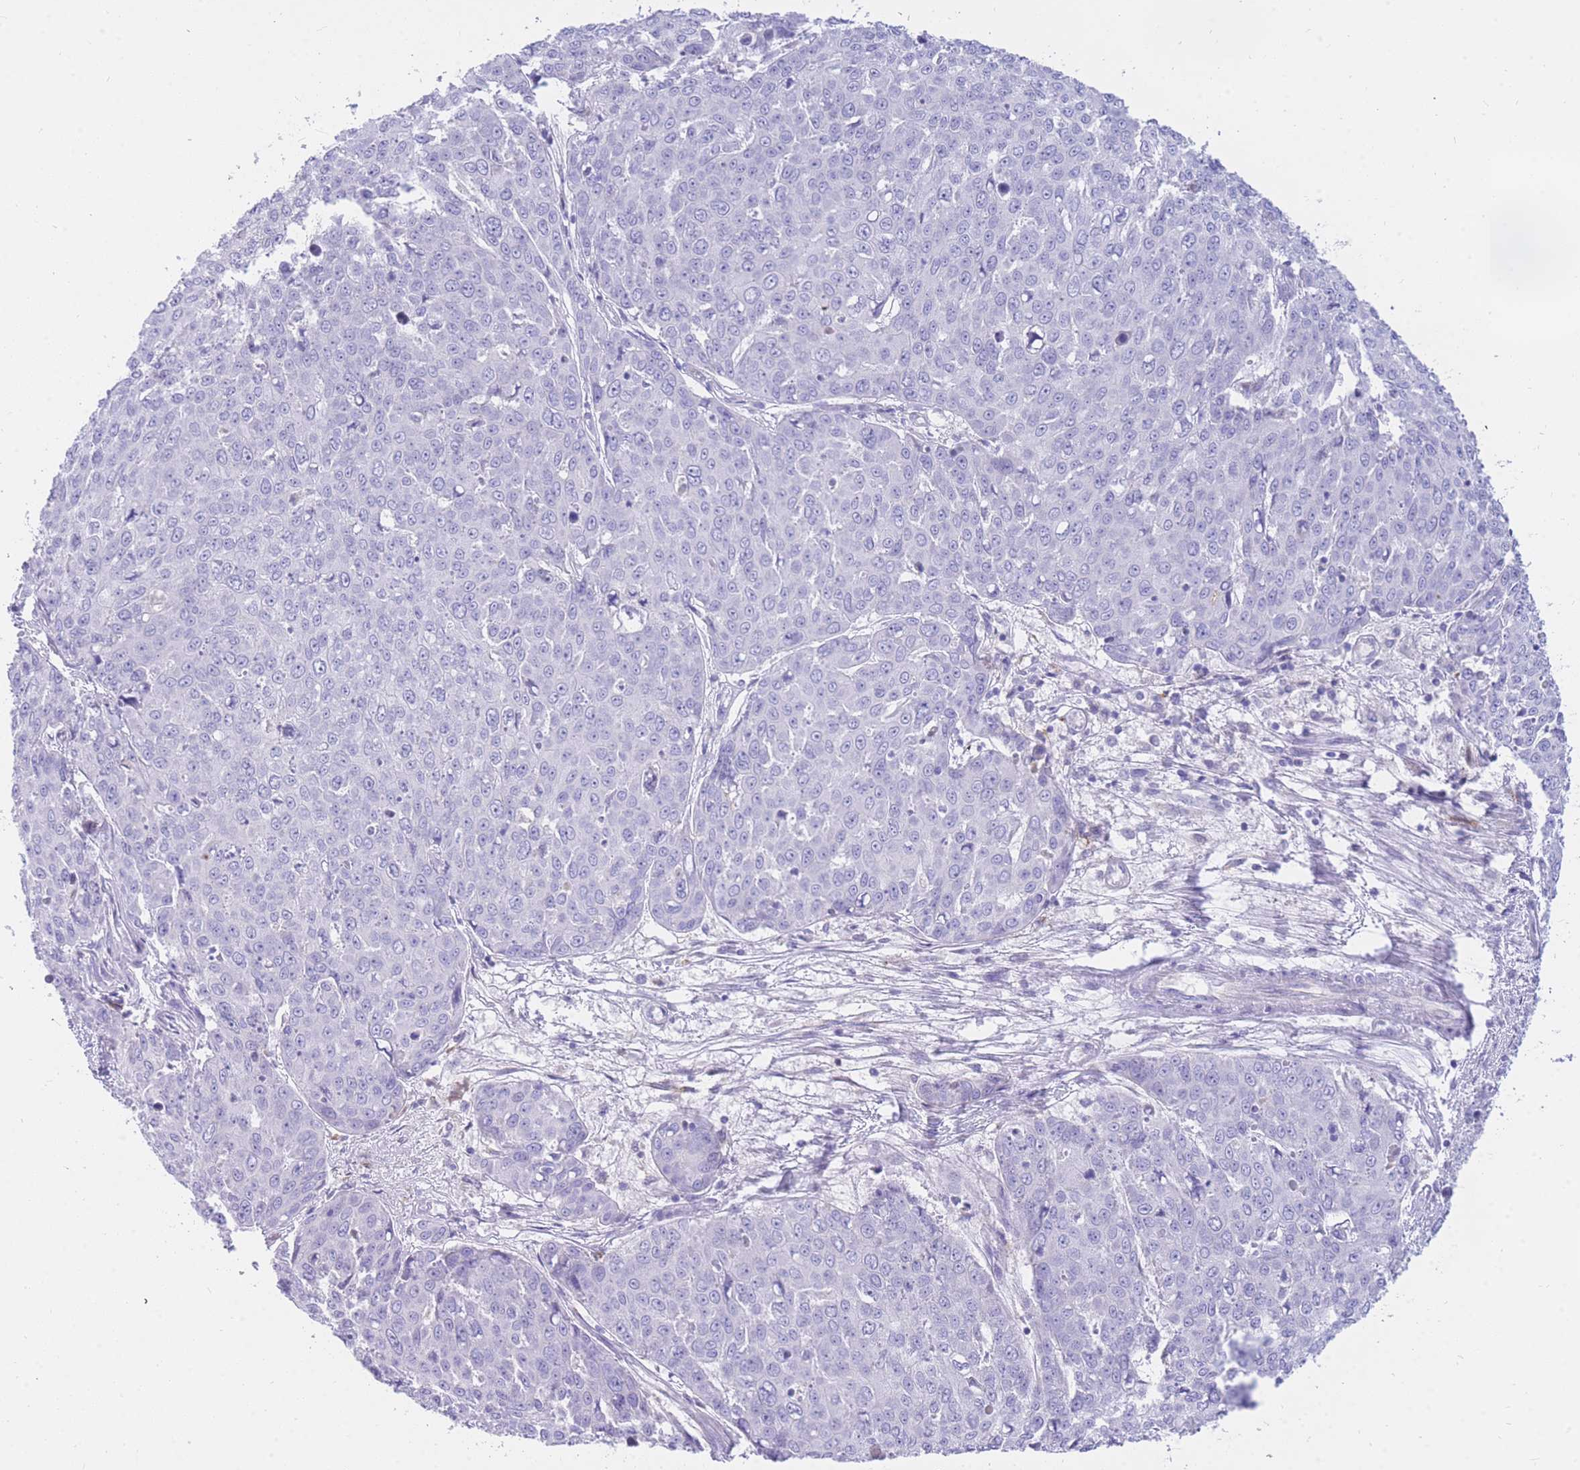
{"staining": {"intensity": "negative", "quantity": "none", "location": "none"}, "tissue": "skin cancer", "cell_type": "Tumor cells", "image_type": "cancer", "snomed": [{"axis": "morphology", "description": "Squamous cell carcinoma, NOS"}, {"axis": "topography", "description": "Skin"}], "caption": "High power microscopy image of an immunohistochemistry (IHC) image of skin squamous cell carcinoma, revealing no significant staining in tumor cells. (Stains: DAB IHC with hematoxylin counter stain, Microscopy: brightfield microscopy at high magnification).", "gene": "NKX1-2", "patient": {"sex": "male", "age": 71}}